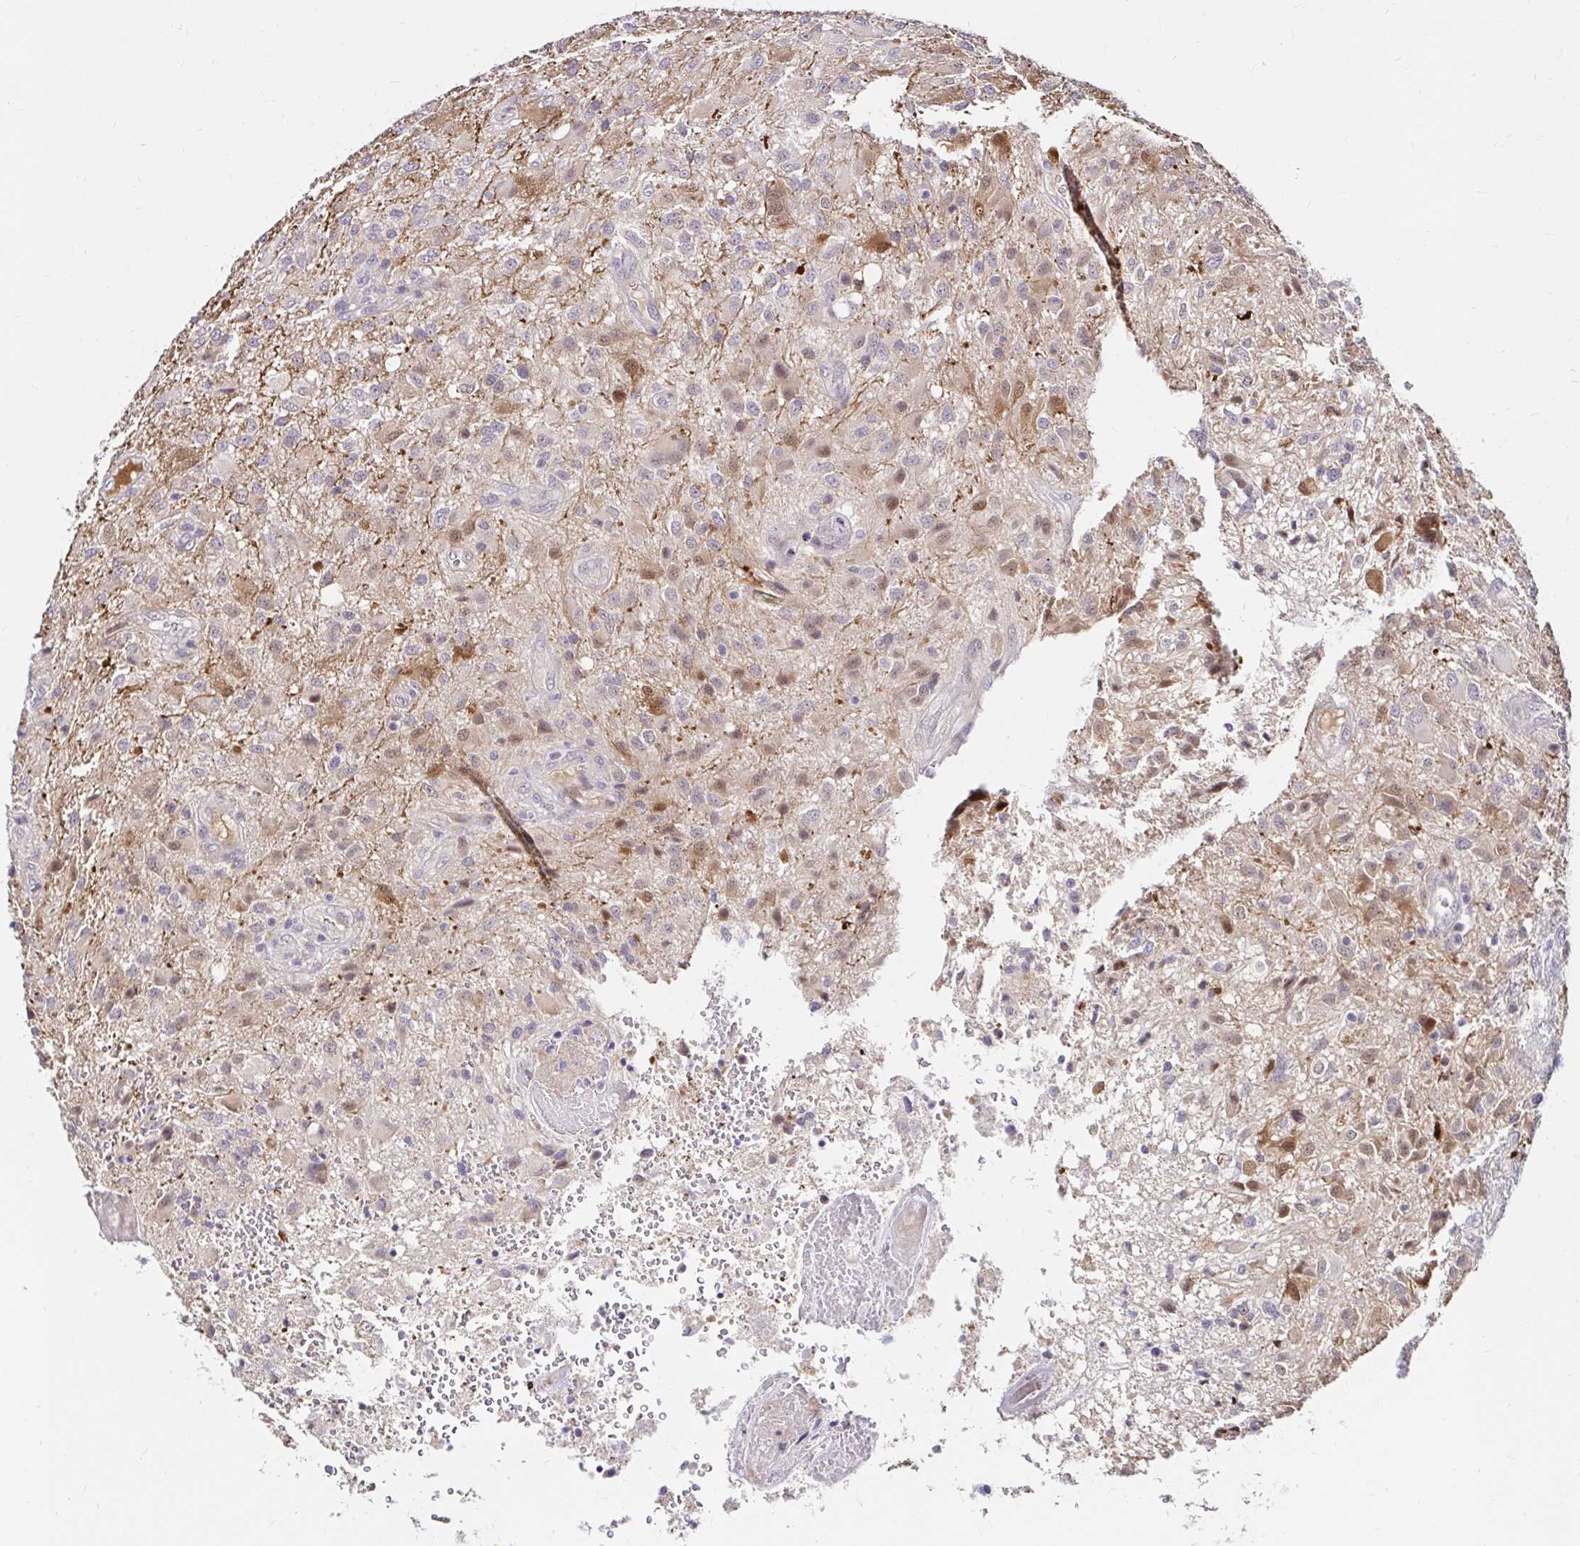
{"staining": {"intensity": "moderate", "quantity": "<25%", "location": "cytoplasmic/membranous"}, "tissue": "glioma", "cell_type": "Tumor cells", "image_type": "cancer", "snomed": [{"axis": "morphology", "description": "Glioma, malignant, High grade"}, {"axis": "topography", "description": "Brain"}], "caption": "Immunohistochemical staining of glioma exhibits low levels of moderate cytoplasmic/membranous staining in approximately <25% of tumor cells. The protein is shown in brown color, while the nuclei are stained blue.", "gene": "GUCY1A1", "patient": {"sex": "male", "age": 53}}